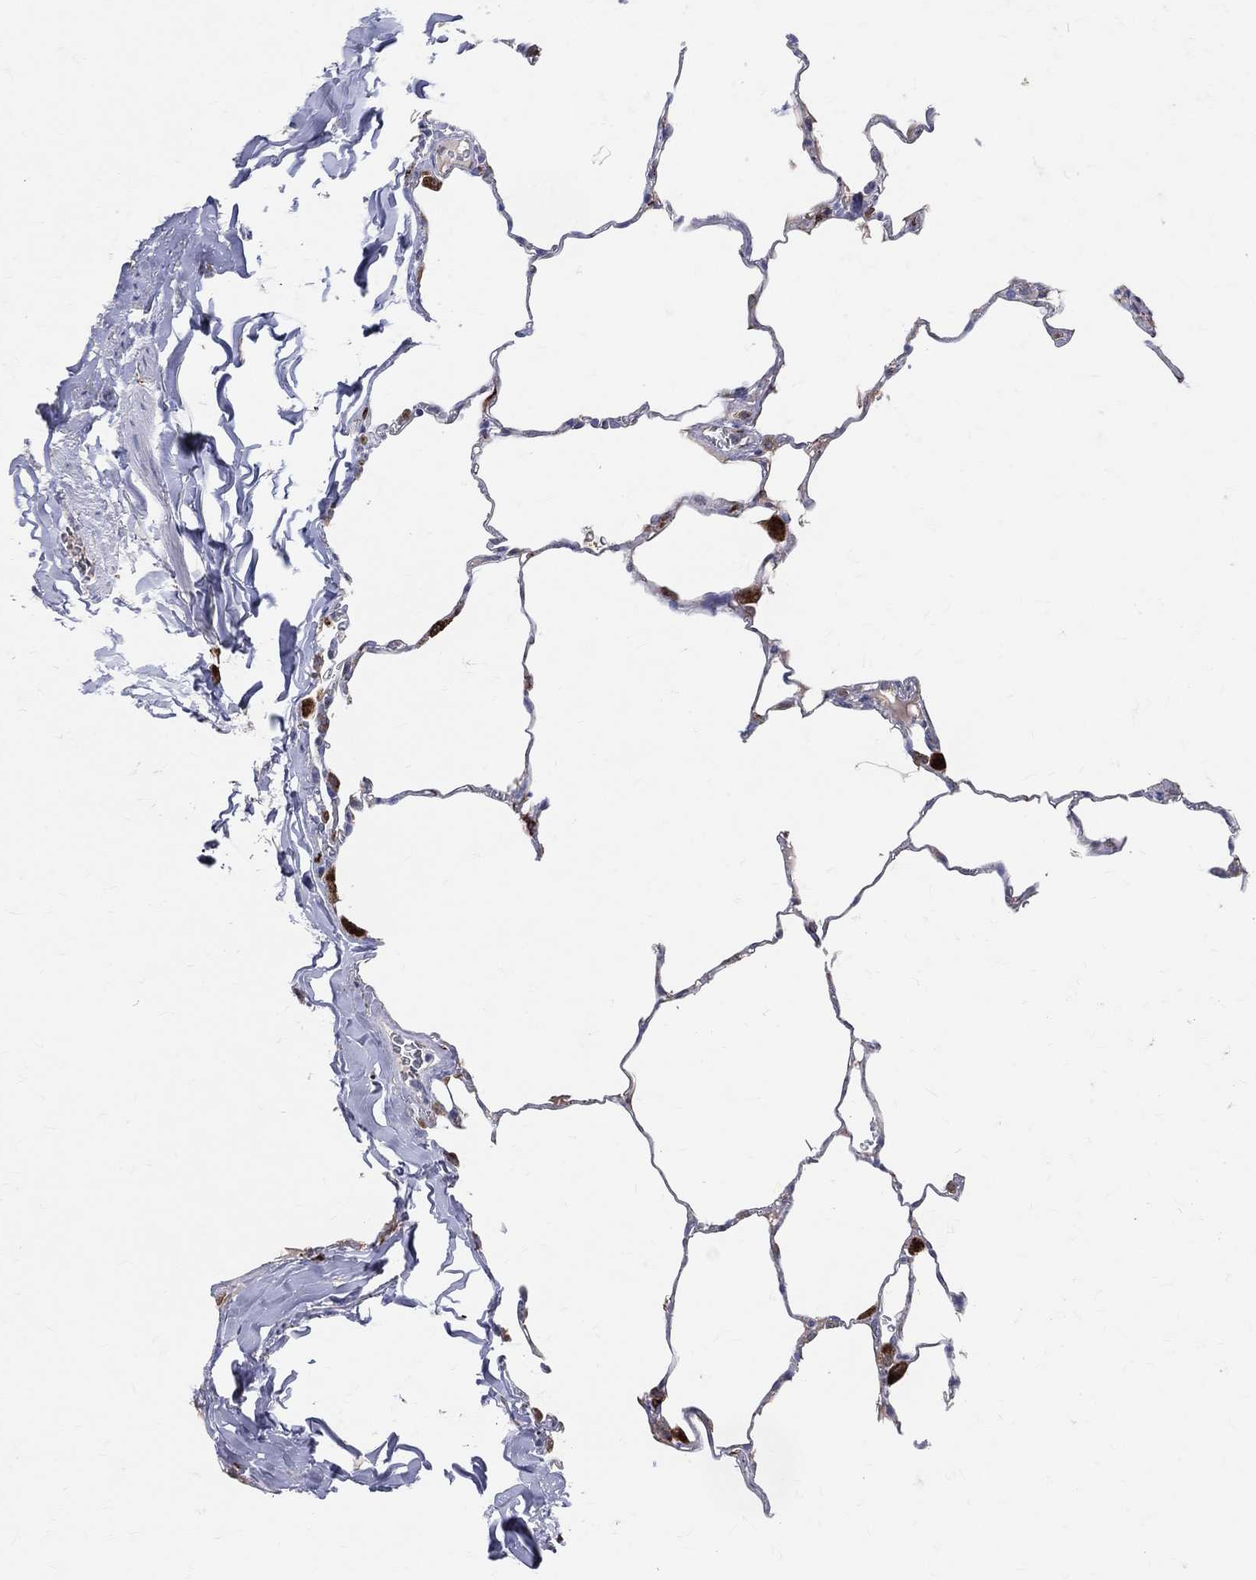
{"staining": {"intensity": "negative", "quantity": "none", "location": "none"}, "tissue": "lung", "cell_type": "Alveolar cells", "image_type": "normal", "snomed": [{"axis": "morphology", "description": "Normal tissue, NOS"}, {"axis": "morphology", "description": "Adenocarcinoma, metastatic, NOS"}, {"axis": "topography", "description": "Lung"}], "caption": "An image of lung stained for a protein demonstrates no brown staining in alveolar cells. (DAB (3,3'-diaminobenzidine) immunohistochemistry (IHC) with hematoxylin counter stain).", "gene": "CD74", "patient": {"sex": "male", "age": 45}}